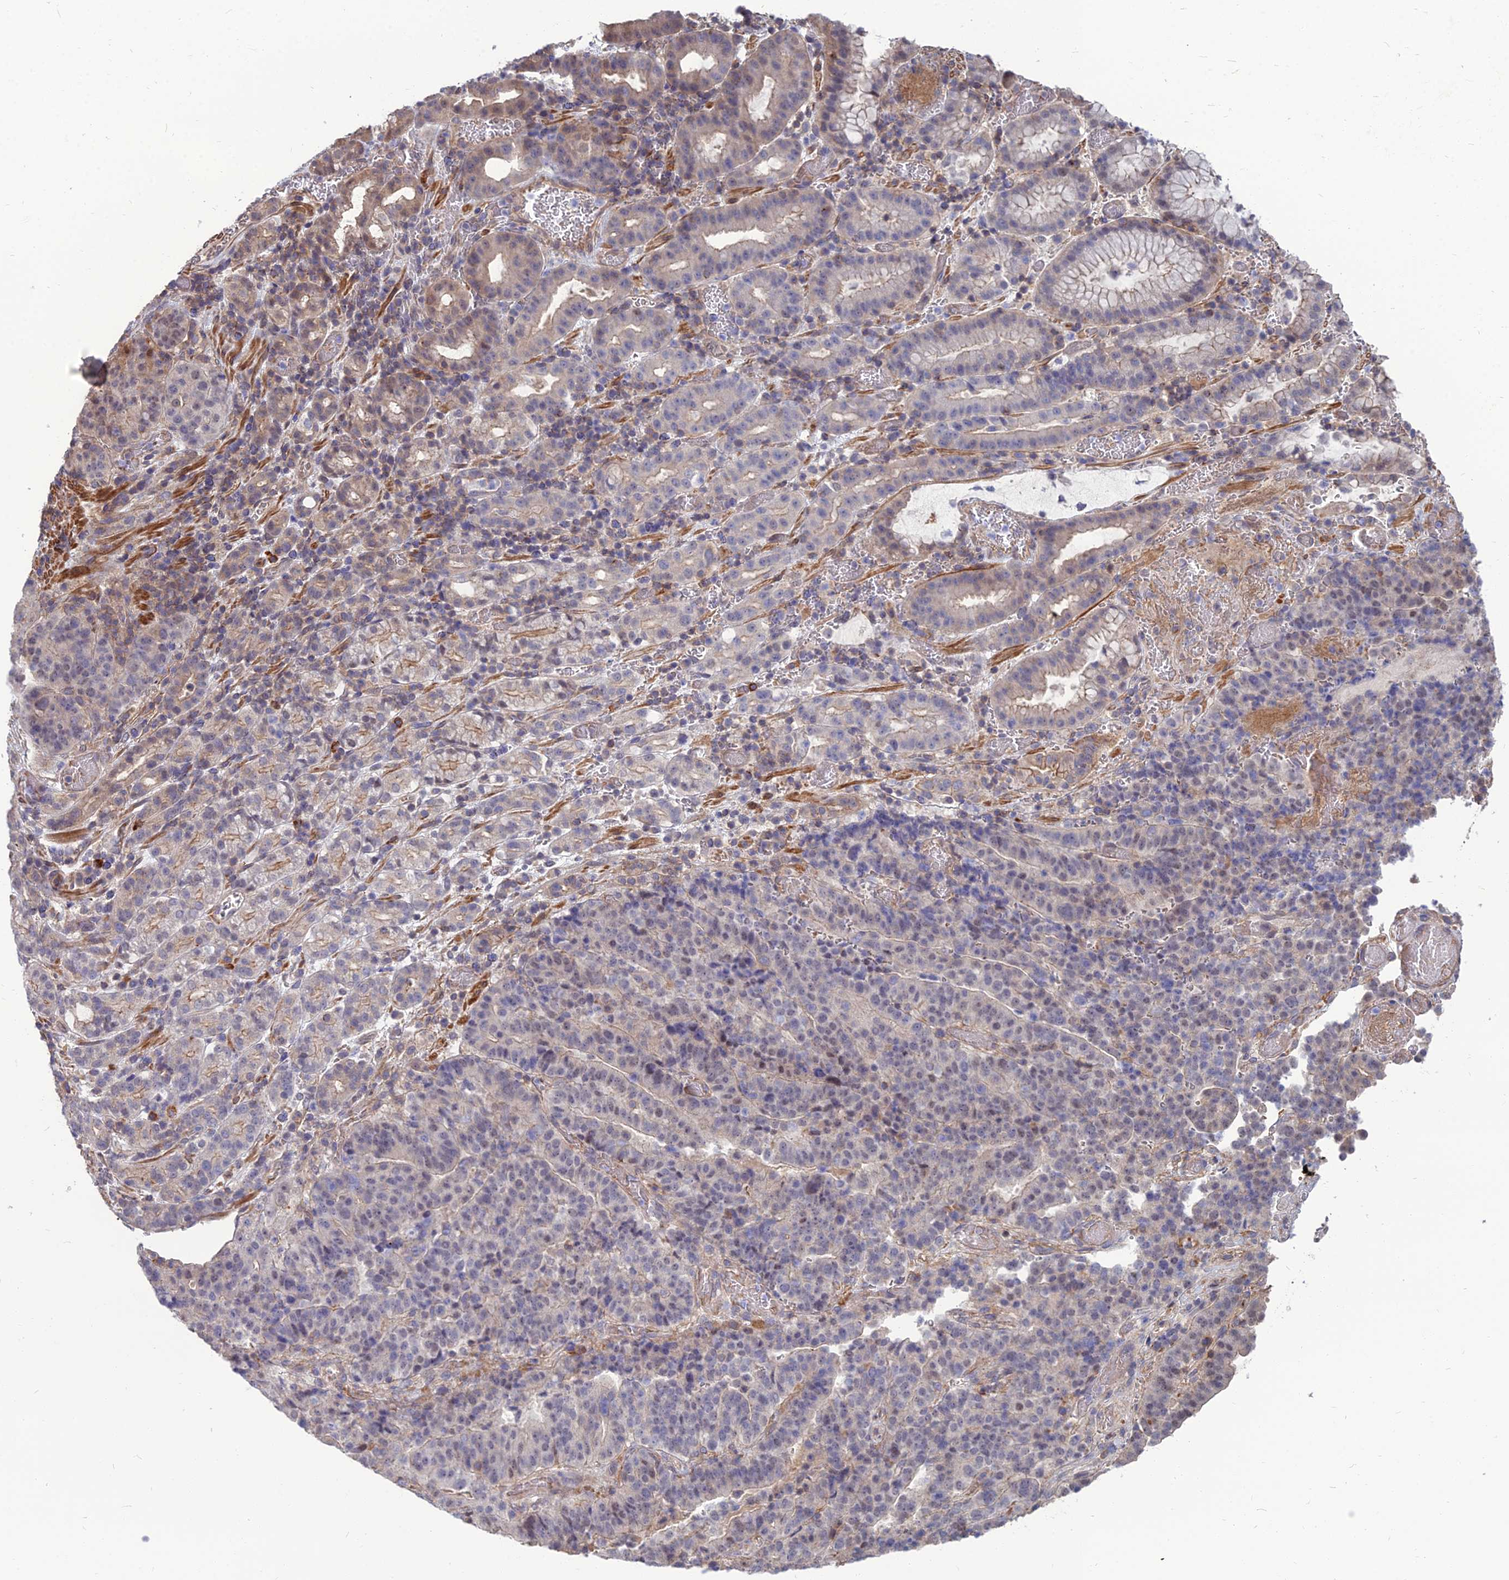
{"staining": {"intensity": "weak", "quantity": "<25%", "location": "nuclear"}, "tissue": "stomach cancer", "cell_type": "Tumor cells", "image_type": "cancer", "snomed": [{"axis": "morphology", "description": "Adenocarcinoma, NOS"}, {"axis": "topography", "description": "Stomach"}], "caption": "Protein analysis of adenocarcinoma (stomach) displays no significant staining in tumor cells.", "gene": "OPA3", "patient": {"sex": "male", "age": 48}}